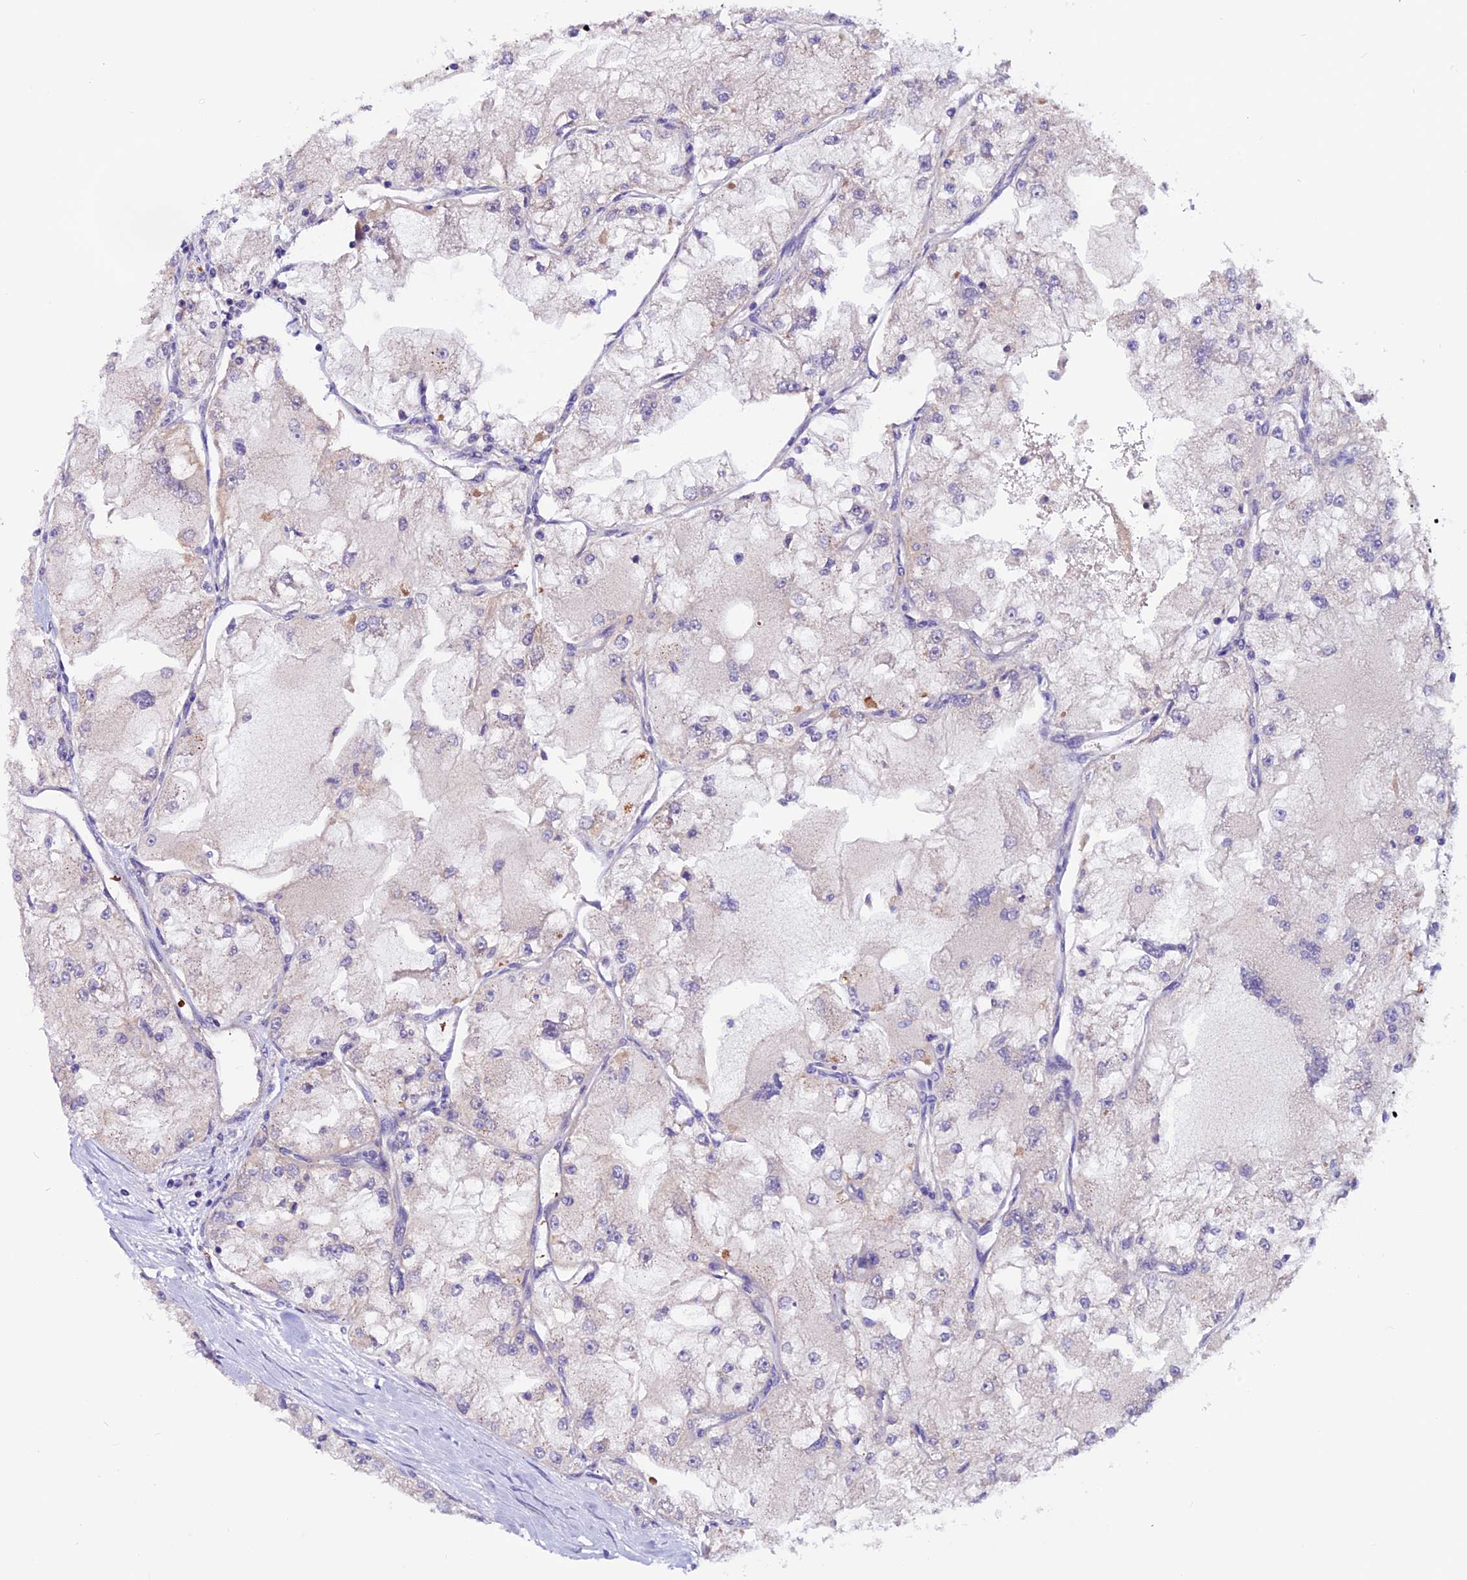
{"staining": {"intensity": "negative", "quantity": "none", "location": "none"}, "tissue": "renal cancer", "cell_type": "Tumor cells", "image_type": "cancer", "snomed": [{"axis": "morphology", "description": "Adenocarcinoma, NOS"}, {"axis": "topography", "description": "Kidney"}], "caption": "This micrograph is of renal adenocarcinoma stained with immunohistochemistry to label a protein in brown with the nuclei are counter-stained blue. There is no staining in tumor cells. (DAB IHC visualized using brightfield microscopy, high magnification).", "gene": "RINL", "patient": {"sex": "female", "age": 72}}